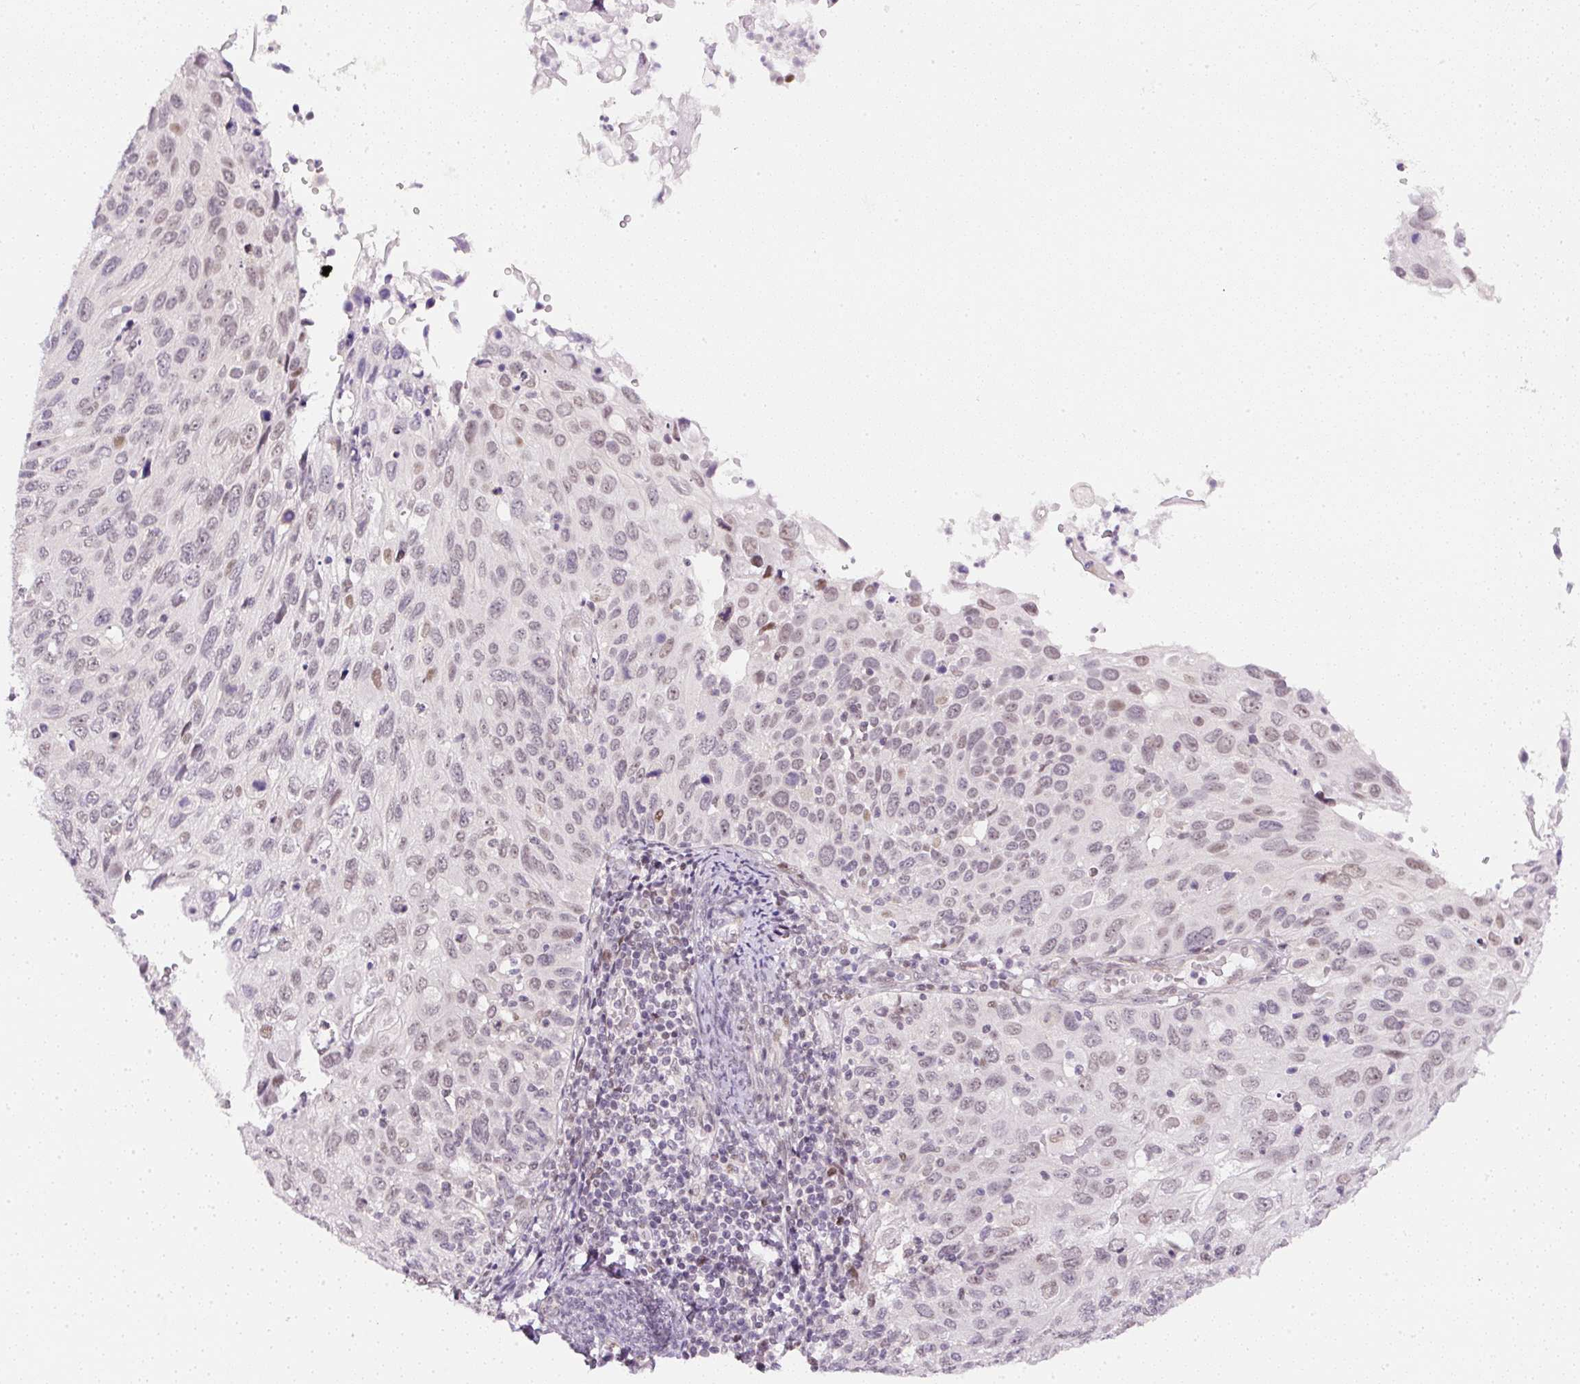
{"staining": {"intensity": "weak", "quantity": "<25%", "location": "nuclear"}, "tissue": "cervical cancer", "cell_type": "Tumor cells", "image_type": "cancer", "snomed": [{"axis": "morphology", "description": "Squamous cell carcinoma, NOS"}, {"axis": "topography", "description": "Cervix"}], "caption": "High magnification brightfield microscopy of cervical cancer stained with DAB (3,3'-diaminobenzidine) (brown) and counterstained with hematoxylin (blue): tumor cells show no significant expression.", "gene": "DPPA4", "patient": {"sex": "female", "age": 70}}